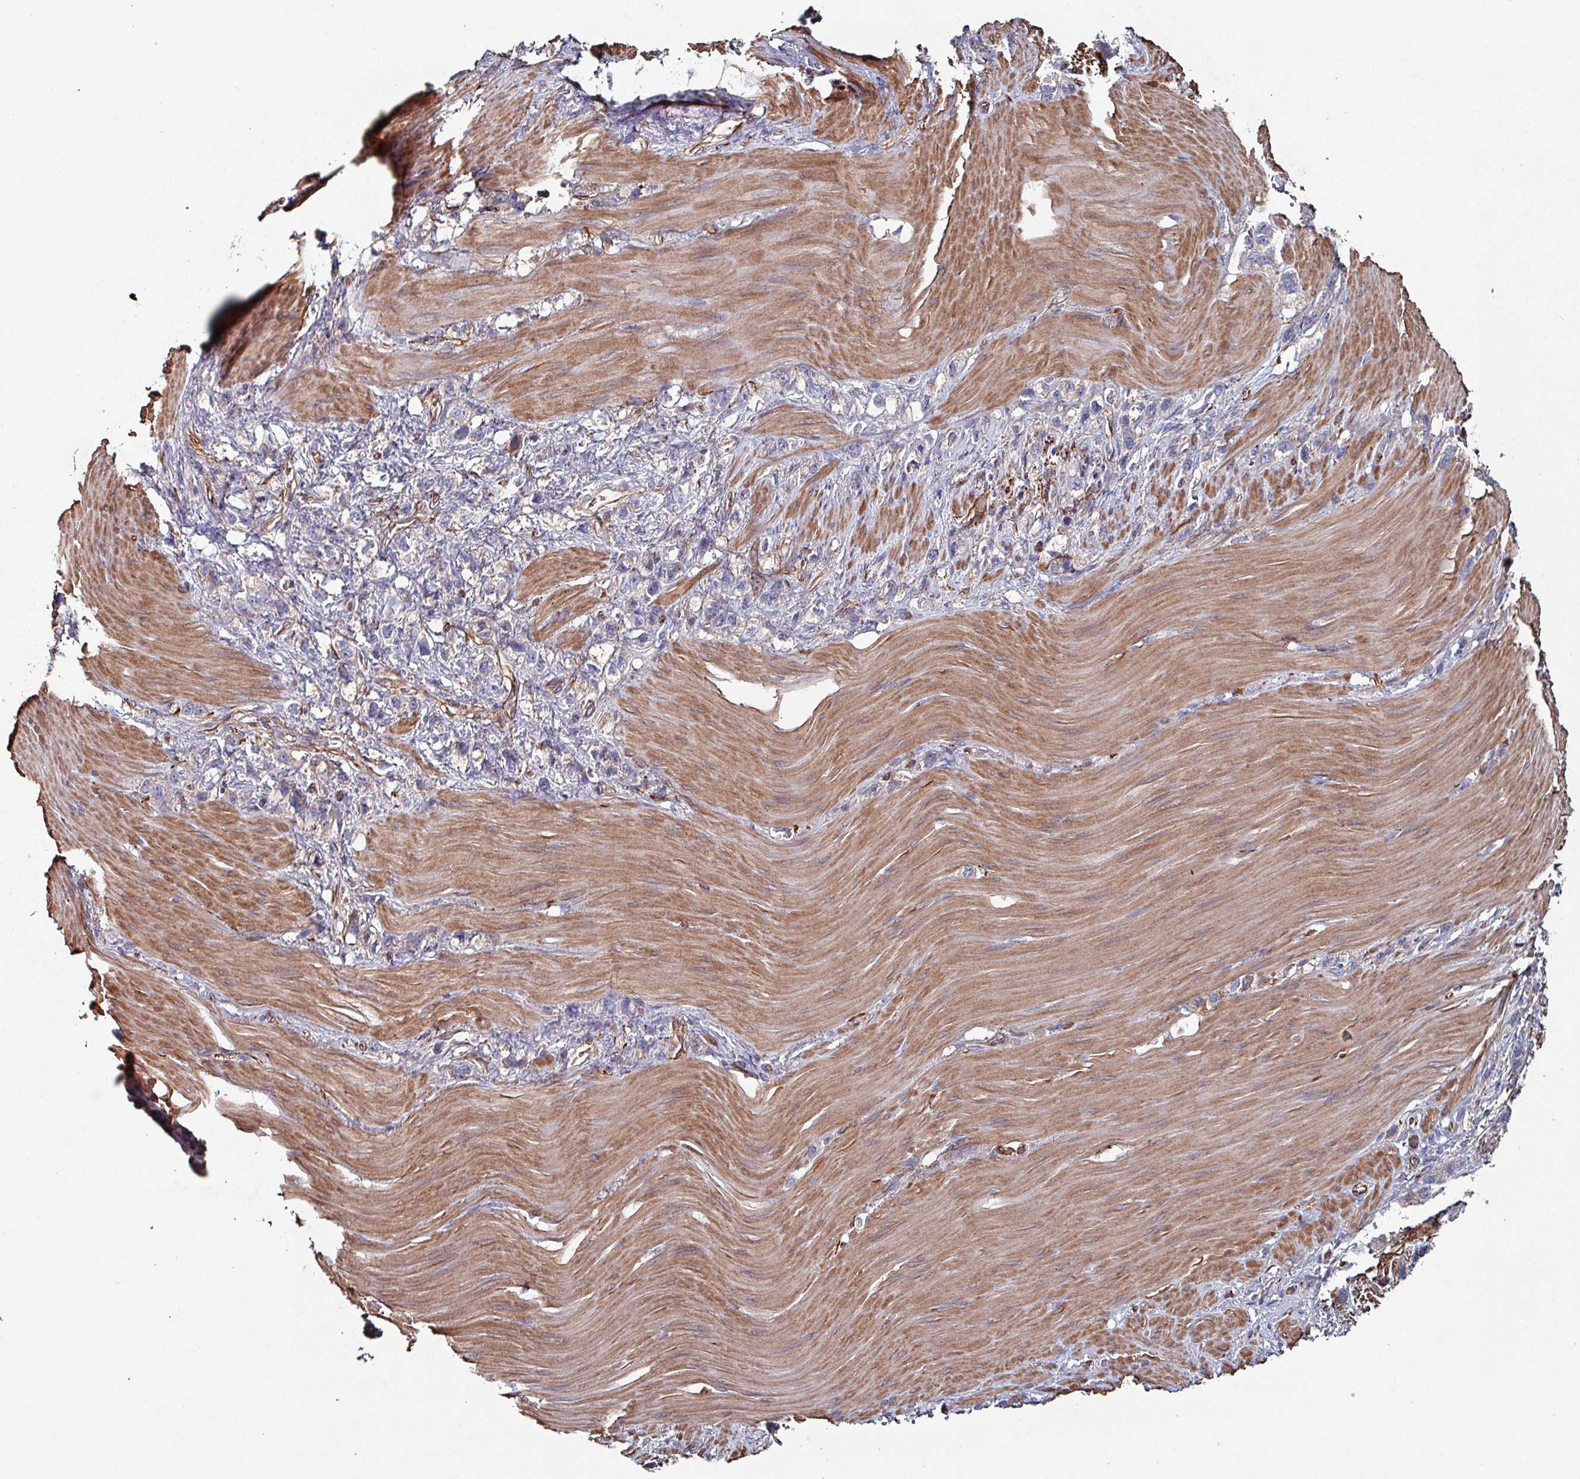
{"staining": {"intensity": "negative", "quantity": "none", "location": "none"}, "tissue": "stomach cancer", "cell_type": "Tumor cells", "image_type": "cancer", "snomed": [{"axis": "morphology", "description": "Adenocarcinoma, NOS"}, {"axis": "topography", "description": "Stomach"}], "caption": "This is a histopathology image of immunohistochemistry (IHC) staining of adenocarcinoma (stomach), which shows no expression in tumor cells.", "gene": "ANO10", "patient": {"sex": "female", "age": 65}}